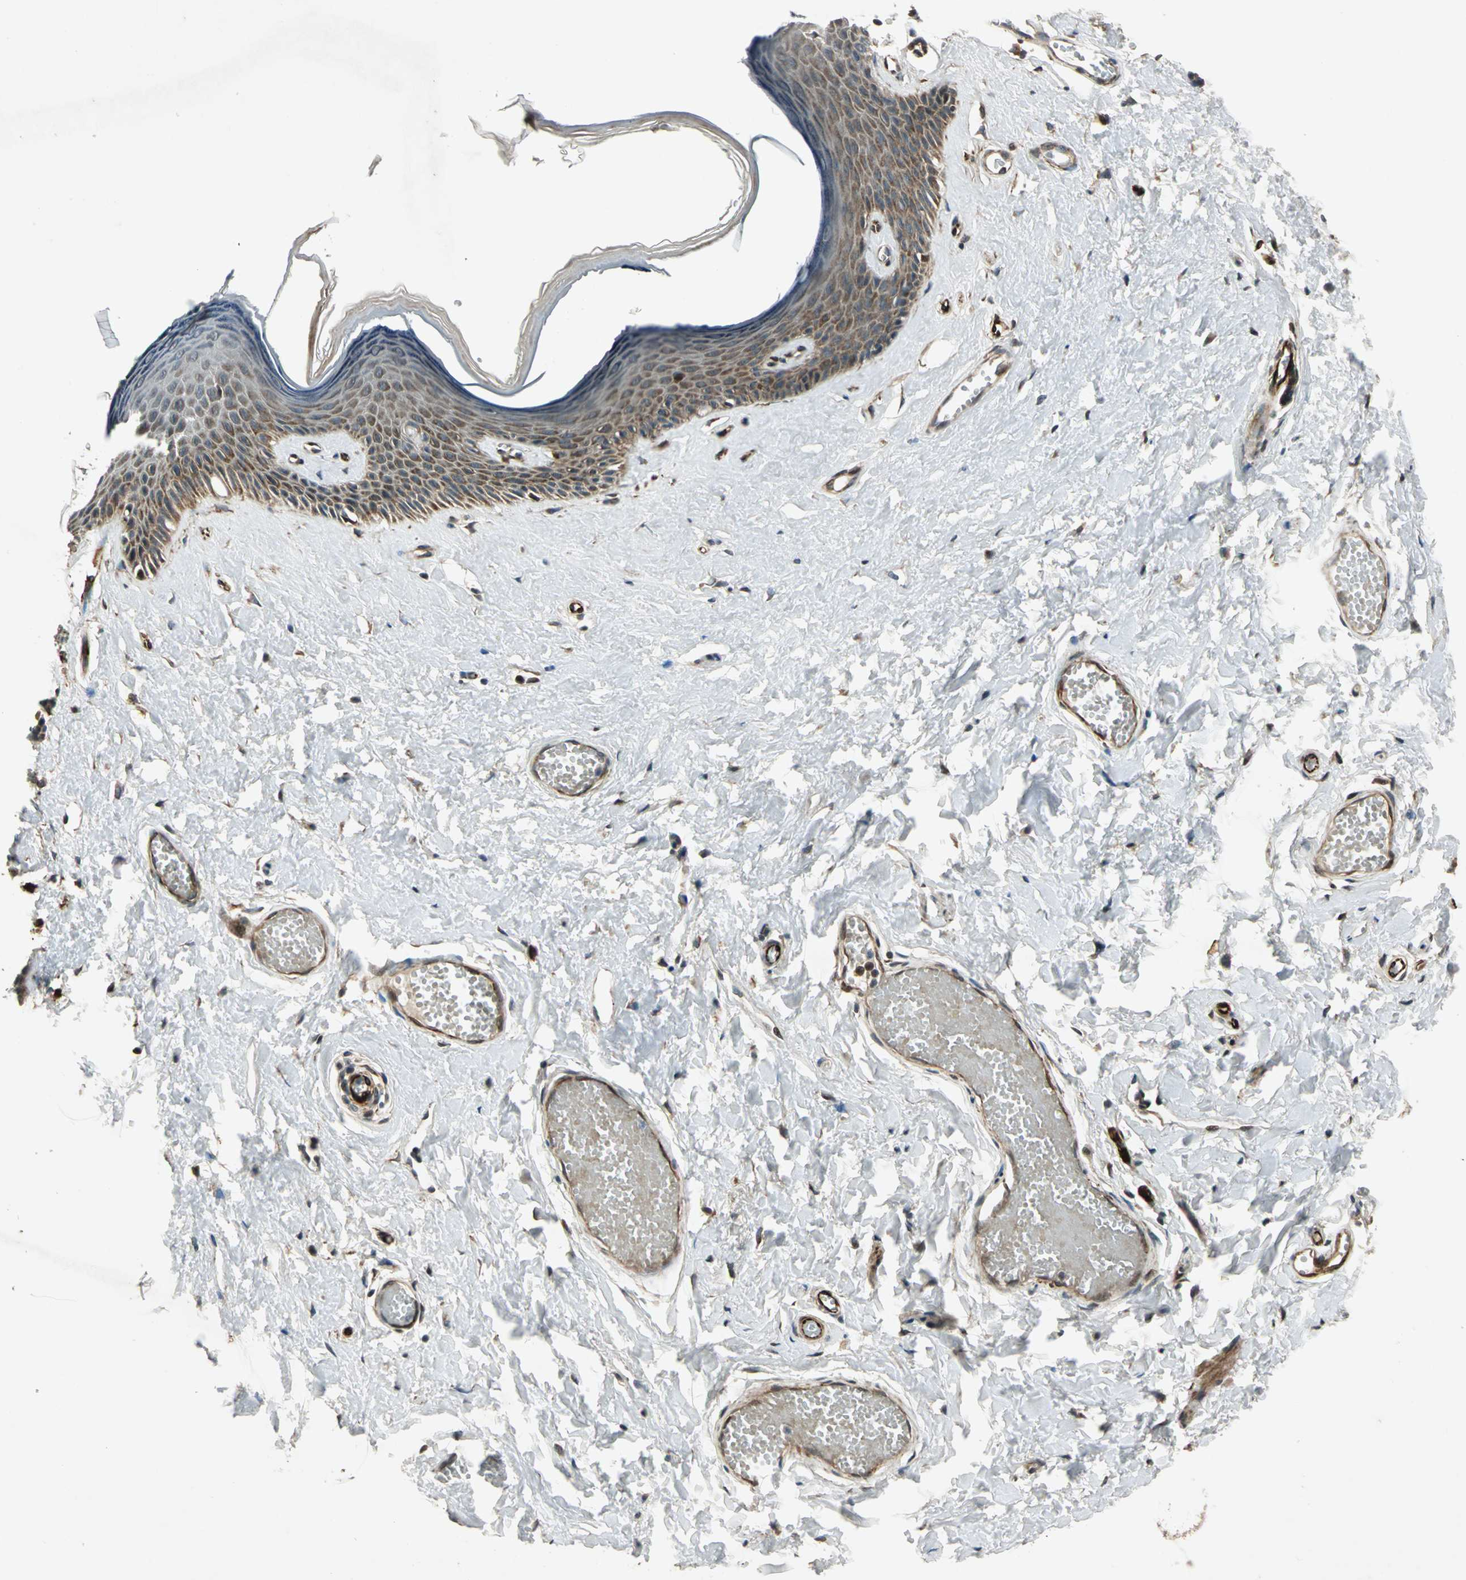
{"staining": {"intensity": "strong", "quantity": ">75%", "location": "cytoplasmic/membranous"}, "tissue": "skin", "cell_type": "Epidermal cells", "image_type": "normal", "snomed": [{"axis": "morphology", "description": "Normal tissue, NOS"}, {"axis": "morphology", "description": "Inflammation, NOS"}, {"axis": "topography", "description": "Vulva"}], "caption": "An image of human skin stained for a protein demonstrates strong cytoplasmic/membranous brown staining in epidermal cells. Using DAB (brown) and hematoxylin (blue) stains, captured at high magnification using brightfield microscopy.", "gene": "EXD2", "patient": {"sex": "female", "age": 84}}